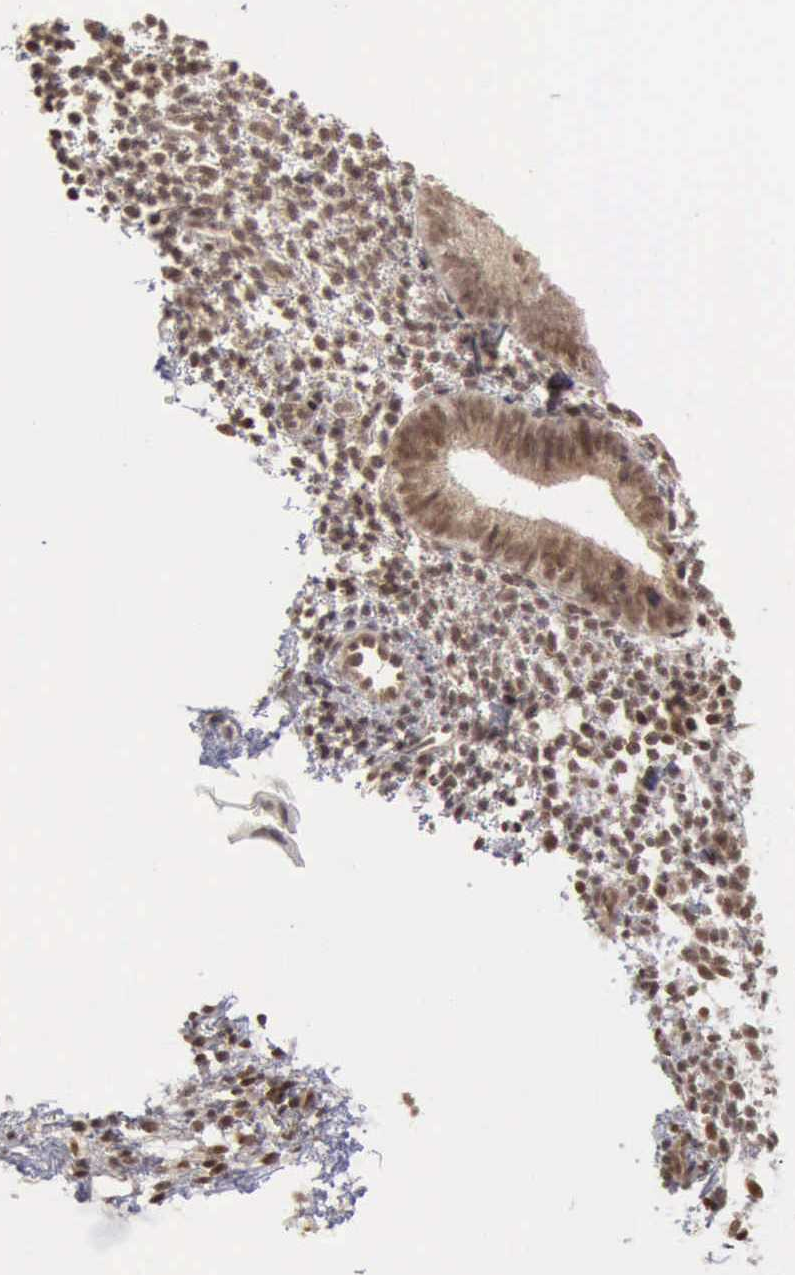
{"staining": {"intensity": "moderate", "quantity": "25%-75%", "location": "nuclear"}, "tissue": "endometrium", "cell_type": "Cells in endometrial stroma", "image_type": "normal", "snomed": [{"axis": "morphology", "description": "Normal tissue, NOS"}, {"axis": "topography", "description": "Endometrium"}], "caption": "The histopathology image displays immunohistochemical staining of unremarkable endometrium. There is moderate nuclear positivity is appreciated in approximately 25%-75% of cells in endometrial stroma. (DAB (3,3'-diaminobenzidine) IHC with brightfield microscopy, high magnification).", "gene": "CDKN2A", "patient": {"sex": "female", "age": 35}}